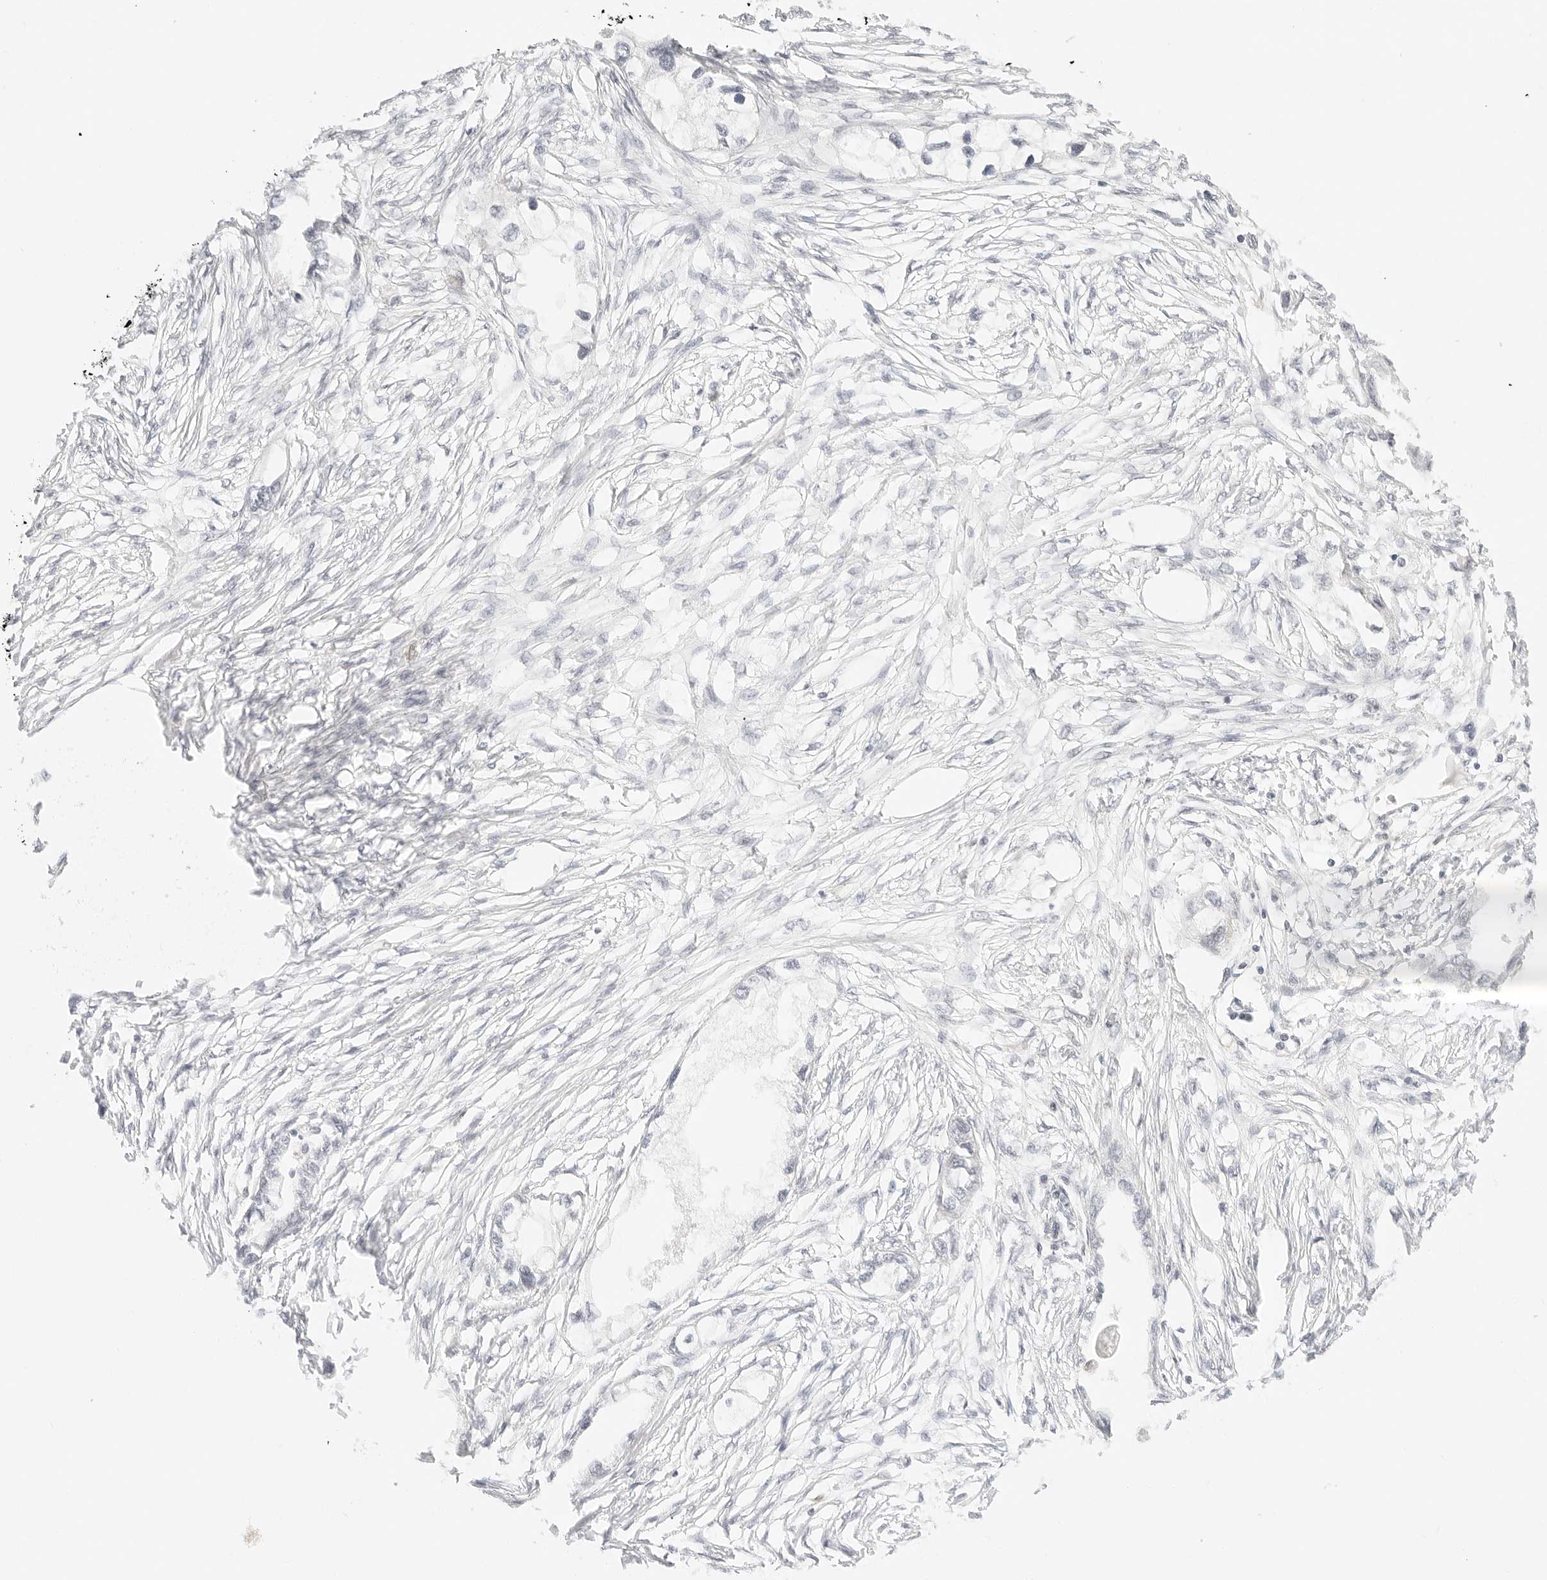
{"staining": {"intensity": "negative", "quantity": "none", "location": "none"}, "tissue": "endometrial cancer", "cell_type": "Tumor cells", "image_type": "cancer", "snomed": [{"axis": "morphology", "description": "Adenocarcinoma, NOS"}, {"axis": "morphology", "description": "Adenocarcinoma, metastatic, NOS"}, {"axis": "topography", "description": "Adipose tissue"}, {"axis": "topography", "description": "Endometrium"}], "caption": "This is an IHC photomicrograph of human endometrial metastatic adenocarcinoma. There is no expression in tumor cells.", "gene": "POLR3C", "patient": {"sex": "female", "age": 67}}